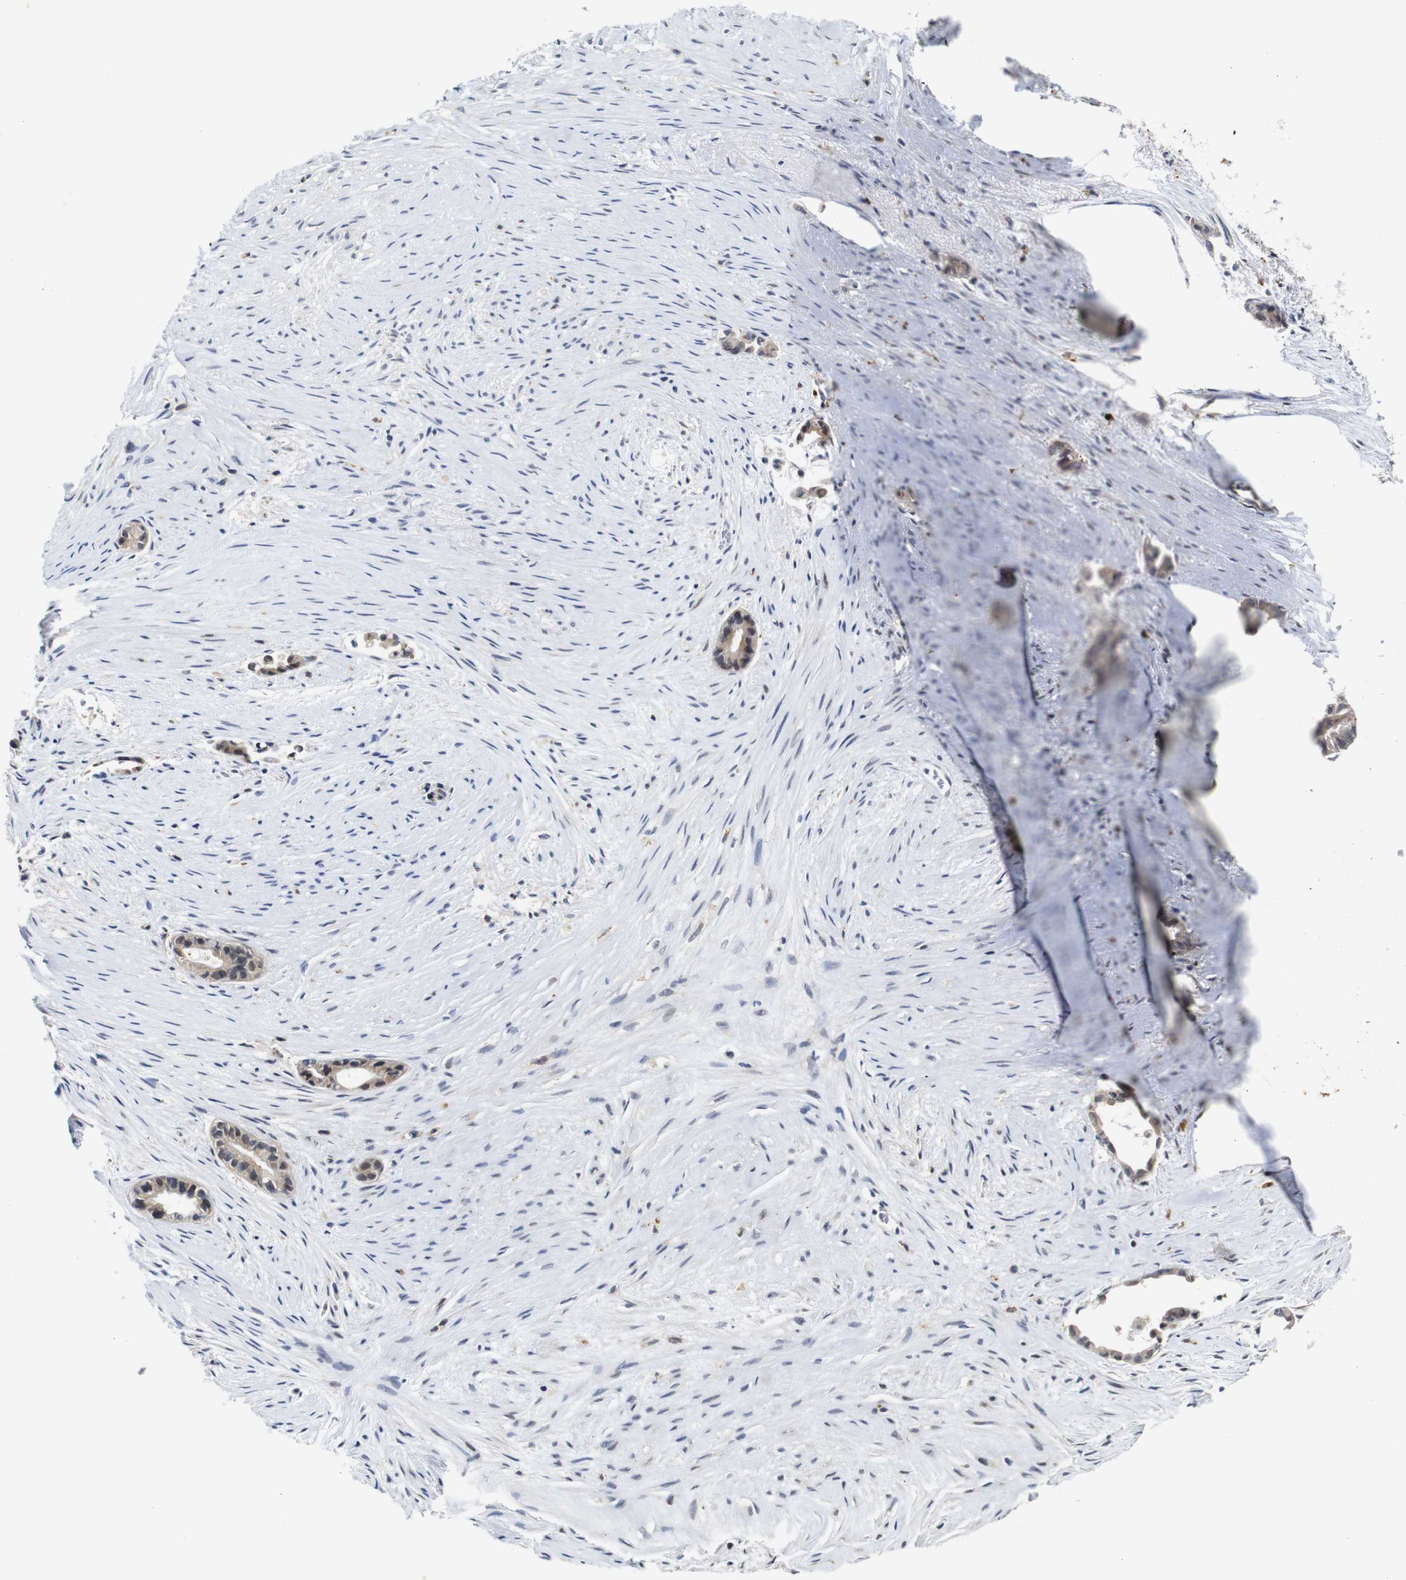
{"staining": {"intensity": "weak", "quantity": "25%-75%", "location": "cytoplasmic/membranous"}, "tissue": "liver cancer", "cell_type": "Tumor cells", "image_type": "cancer", "snomed": [{"axis": "morphology", "description": "Cholangiocarcinoma"}, {"axis": "topography", "description": "Liver"}], "caption": "This histopathology image demonstrates immunohistochemistry staining of human liver cholangiocarcinoma, with low weak cytoplasmic/membranous staining in about 25%-75% of tumor cells.", "gene": "FURIN", "patient": {"sex": "female", "age": 55}}